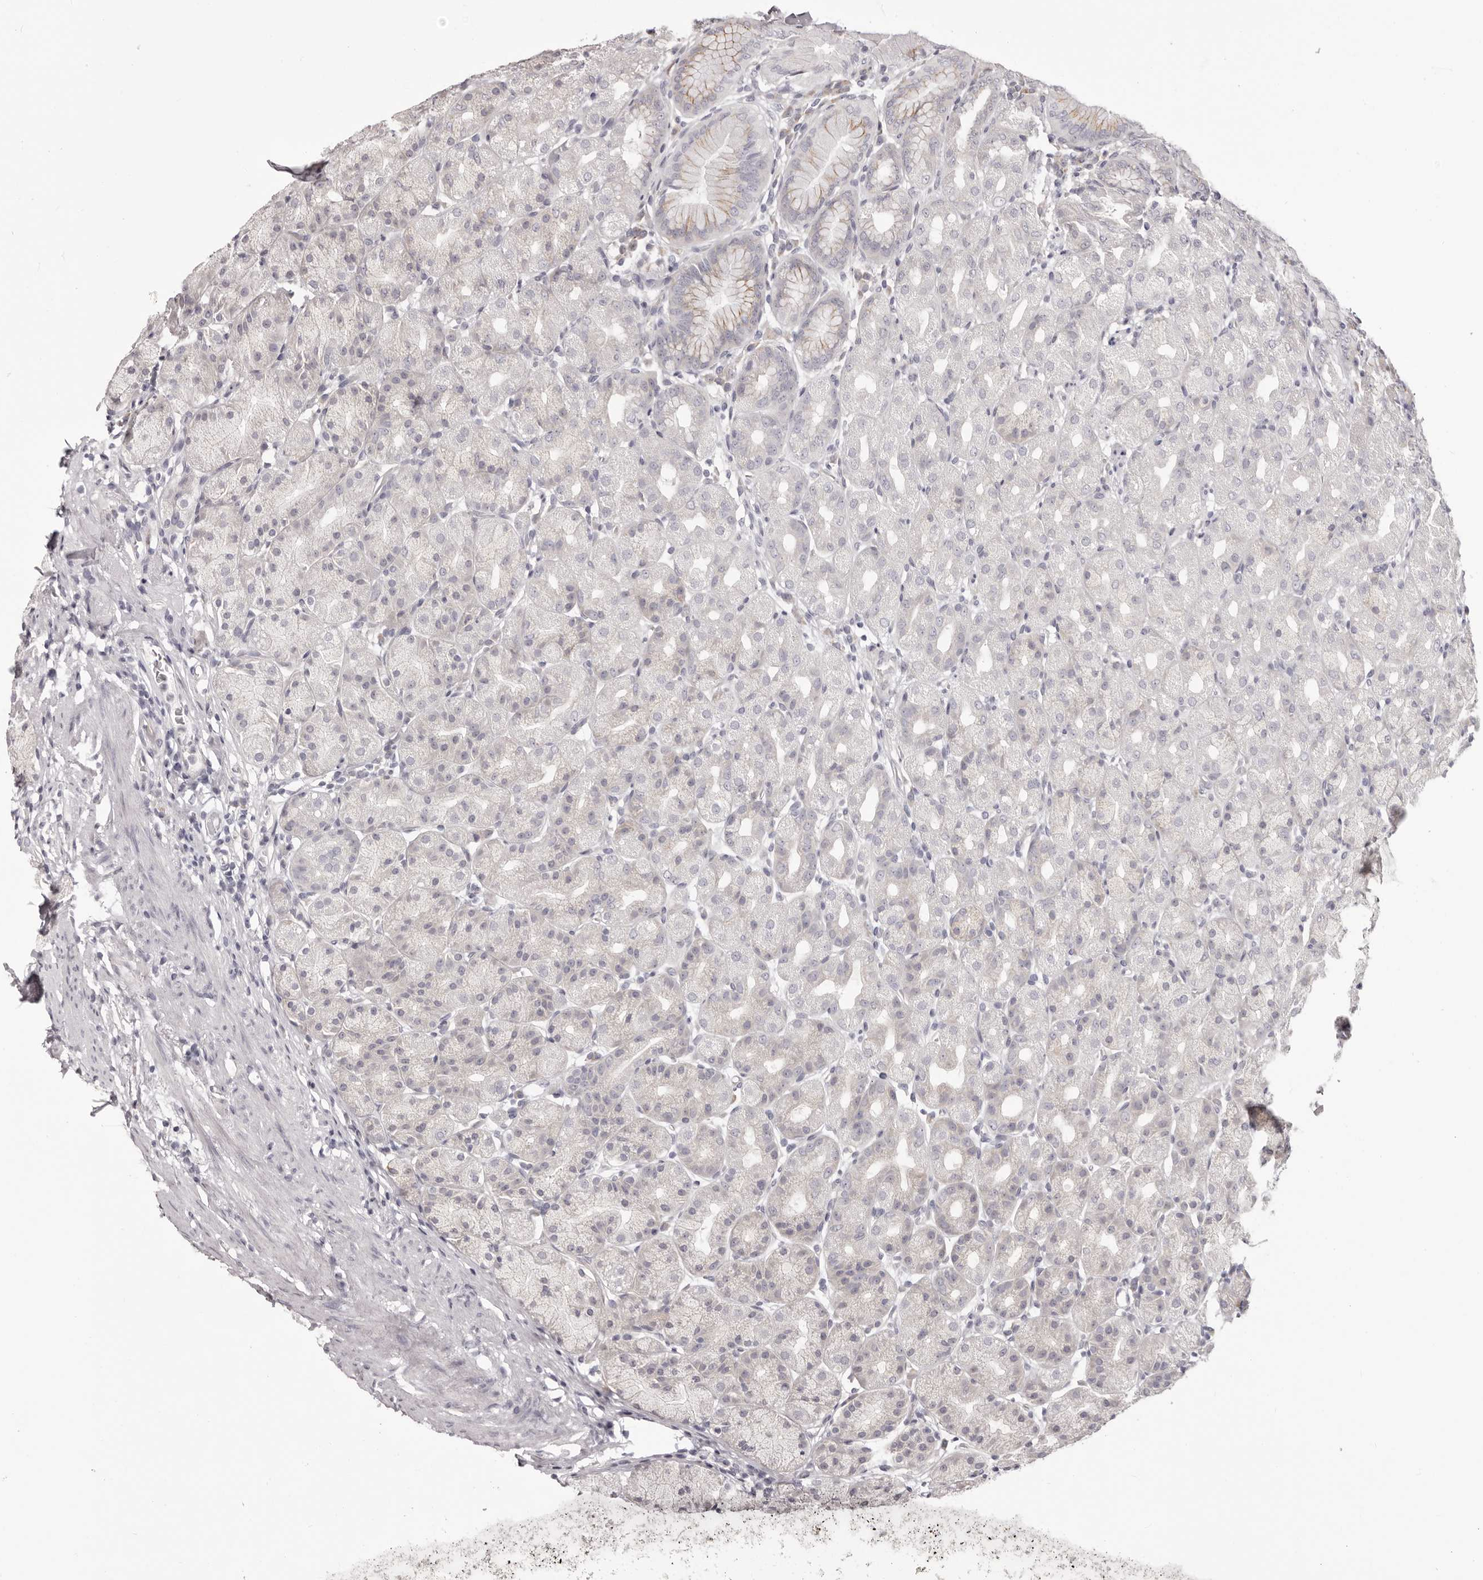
{"staining": {"intensity": "moderate", "quantity": "<25%", "location": "cytoplasmic/membranous"}, "tissue": "stomach", "cell_type": "Glandular cells", "image_type": "normal", "snomed": [{"axis": "morphology", "description": "Normal tissue, NOS"}, {"axis": "topography", "description": "Stomach, upper"}], "caption": "Brown immunohistochemical staining in unremarkable stomach reveals moderate cytoplasmic/membranous staining in about <25% of glandular cells. (Stains: DAB (3,3'-diaminobenzidine) in brown, nuclei in blue, Microscopy: brightfield microscopy at high magnification).", "gene": "OTUD3", "patient": {"sex": "male", "age": 68}}